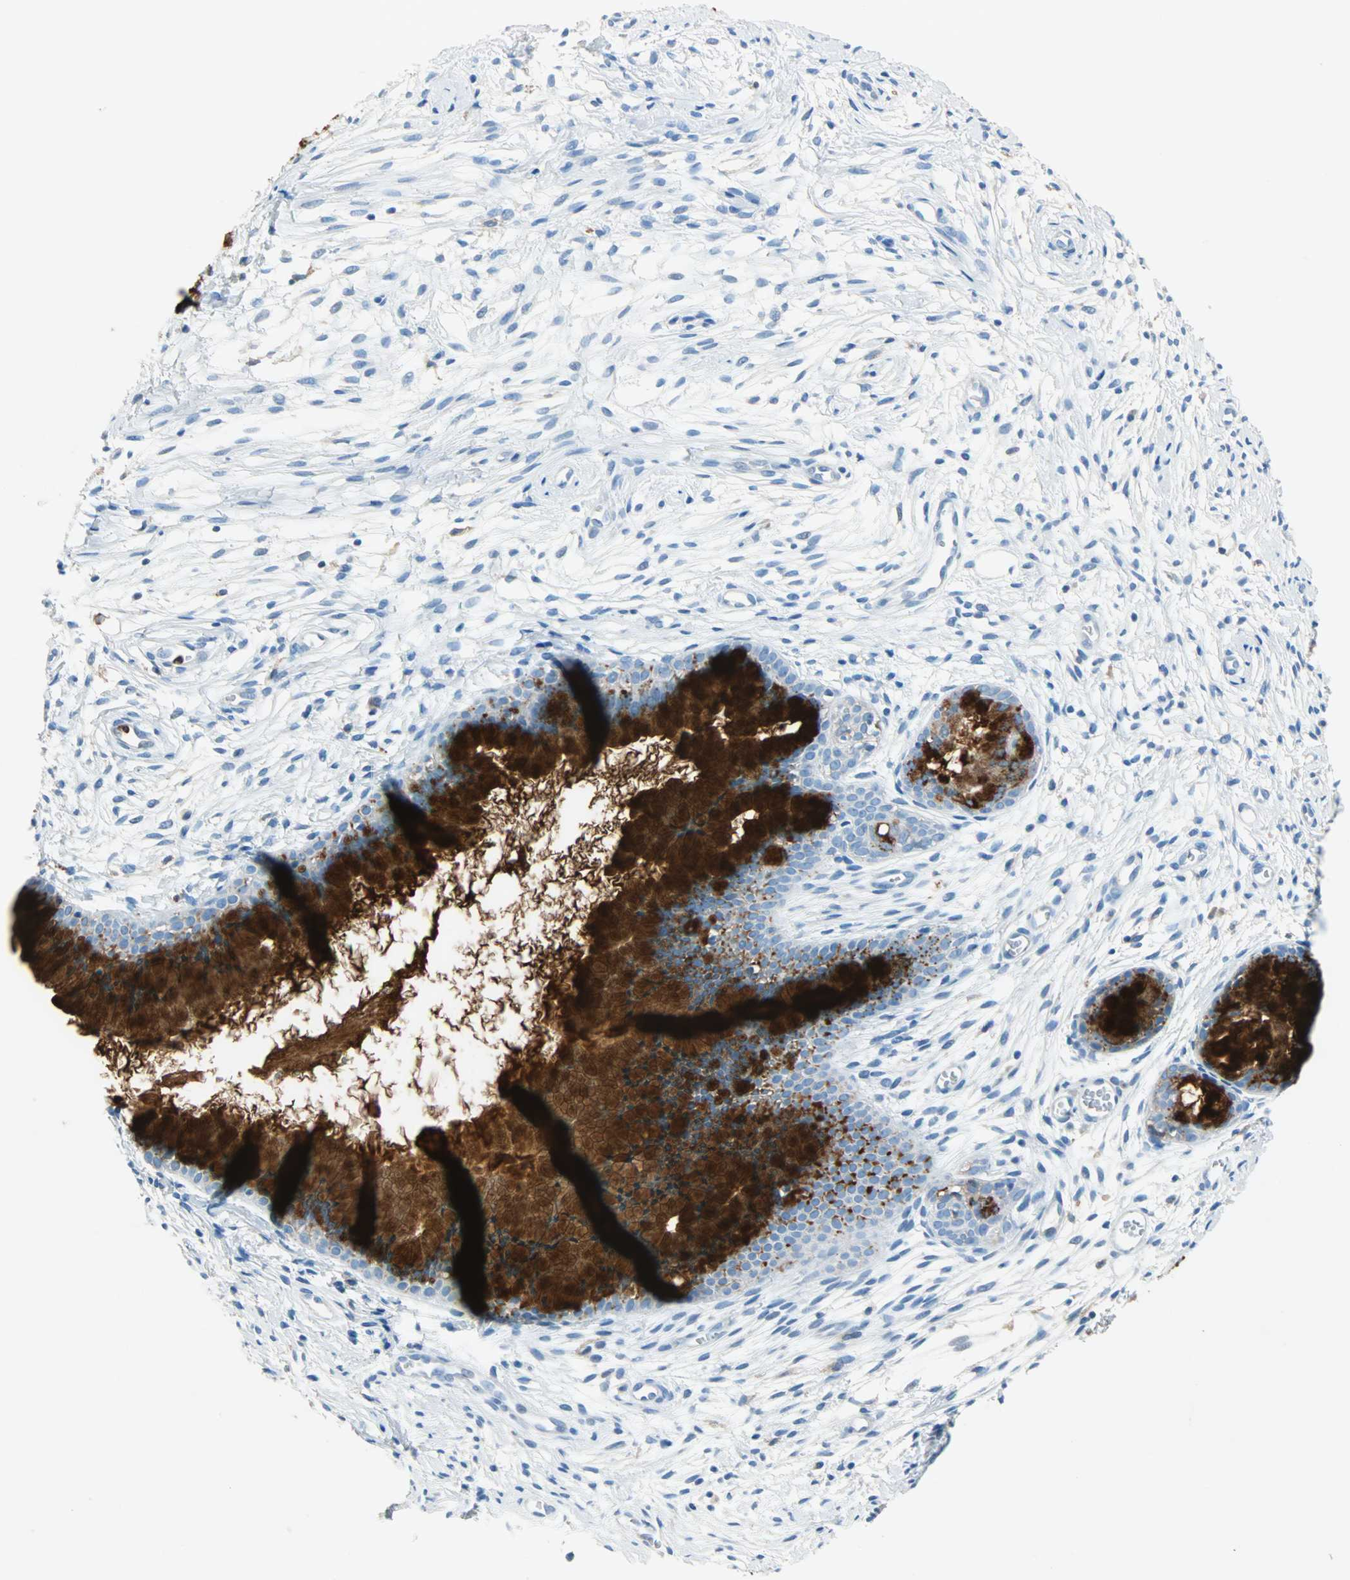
{"staining": {"intensity": "strong", "quantity": "25%-75%", "location": "cytoplasmic/membranous"}, "tissue": "cervix", "cell_type": "Glandular cells", "image_type": "normal", "snomed": [{"axis": "morphology", "description": "Normal tissue, NOS"}, {"axis": "topography", "description": "Cervix"}], "caption": "This photomicrograph displays unremarkable cervix stained with immunohistochemistry to label a protein in brown. The cytoplasmic/membranous of glandular cells show strong positivity for the protein. Nuclei are counter-stained blue.", "gene": "CLEC4A", "patient": {"sex": "female", "age": 39}}